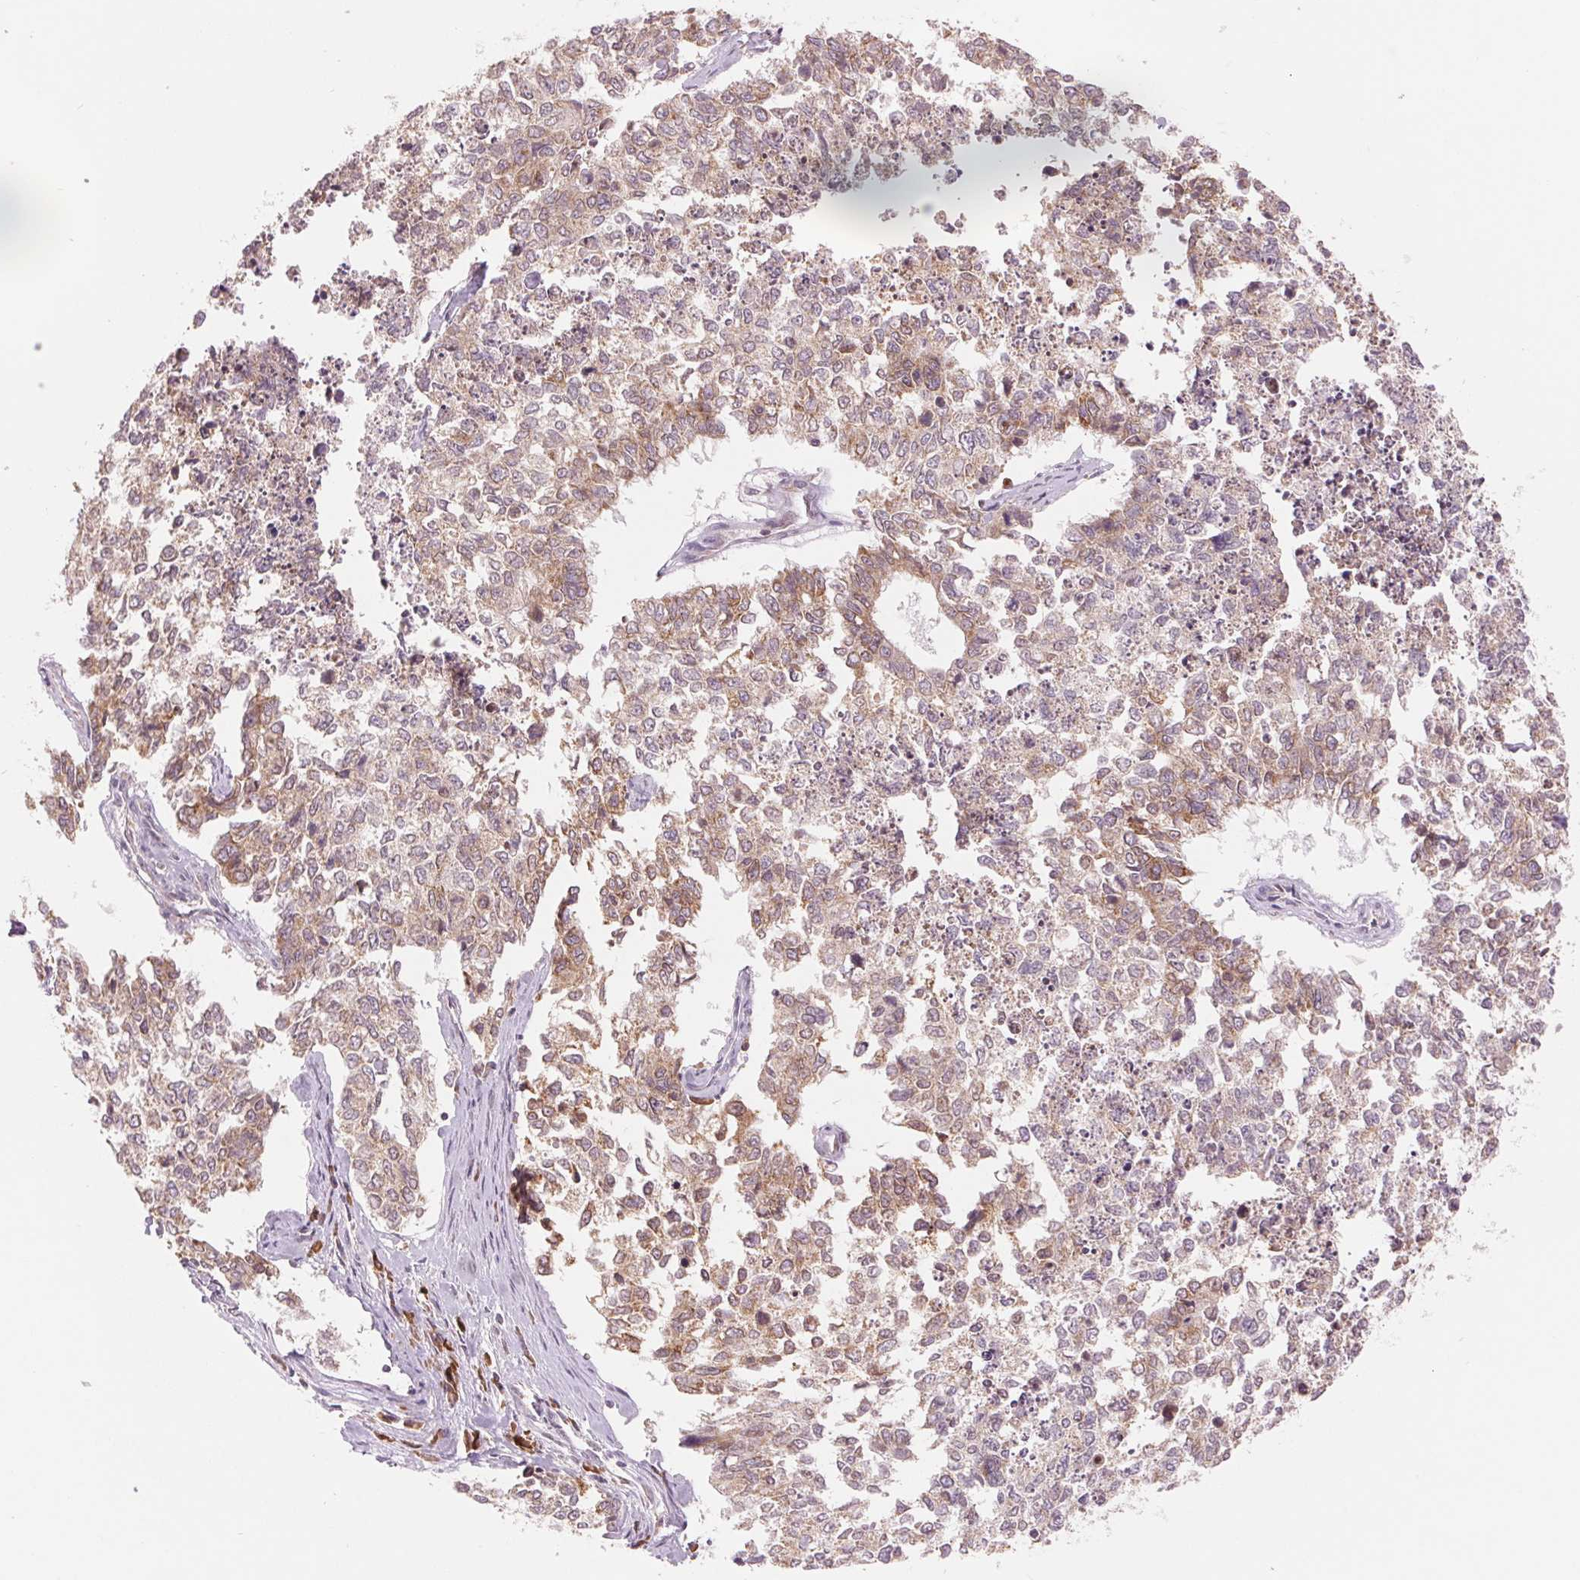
{"staining": {"intensity": "weak", "quantity": ">75%", "location": "cytoplasmic/membranous"}, "tissue": "cervical cancer", "cell_type": "Tumor cells", "image_type": "cancer", "snomed": [{"axis": "morphology", "description": "Adenocarcinoma, NOS"}, {"axis": "topography", "description": "Cervix"}], "caption": "DAB immunohistochemical staining of human cervical cancer reveals weak cytoplasmic/membranous protein positivity in approximately >75% of tumor cells.", "gene": "TECR", "patient": {"sex": "female", "age": 63}}